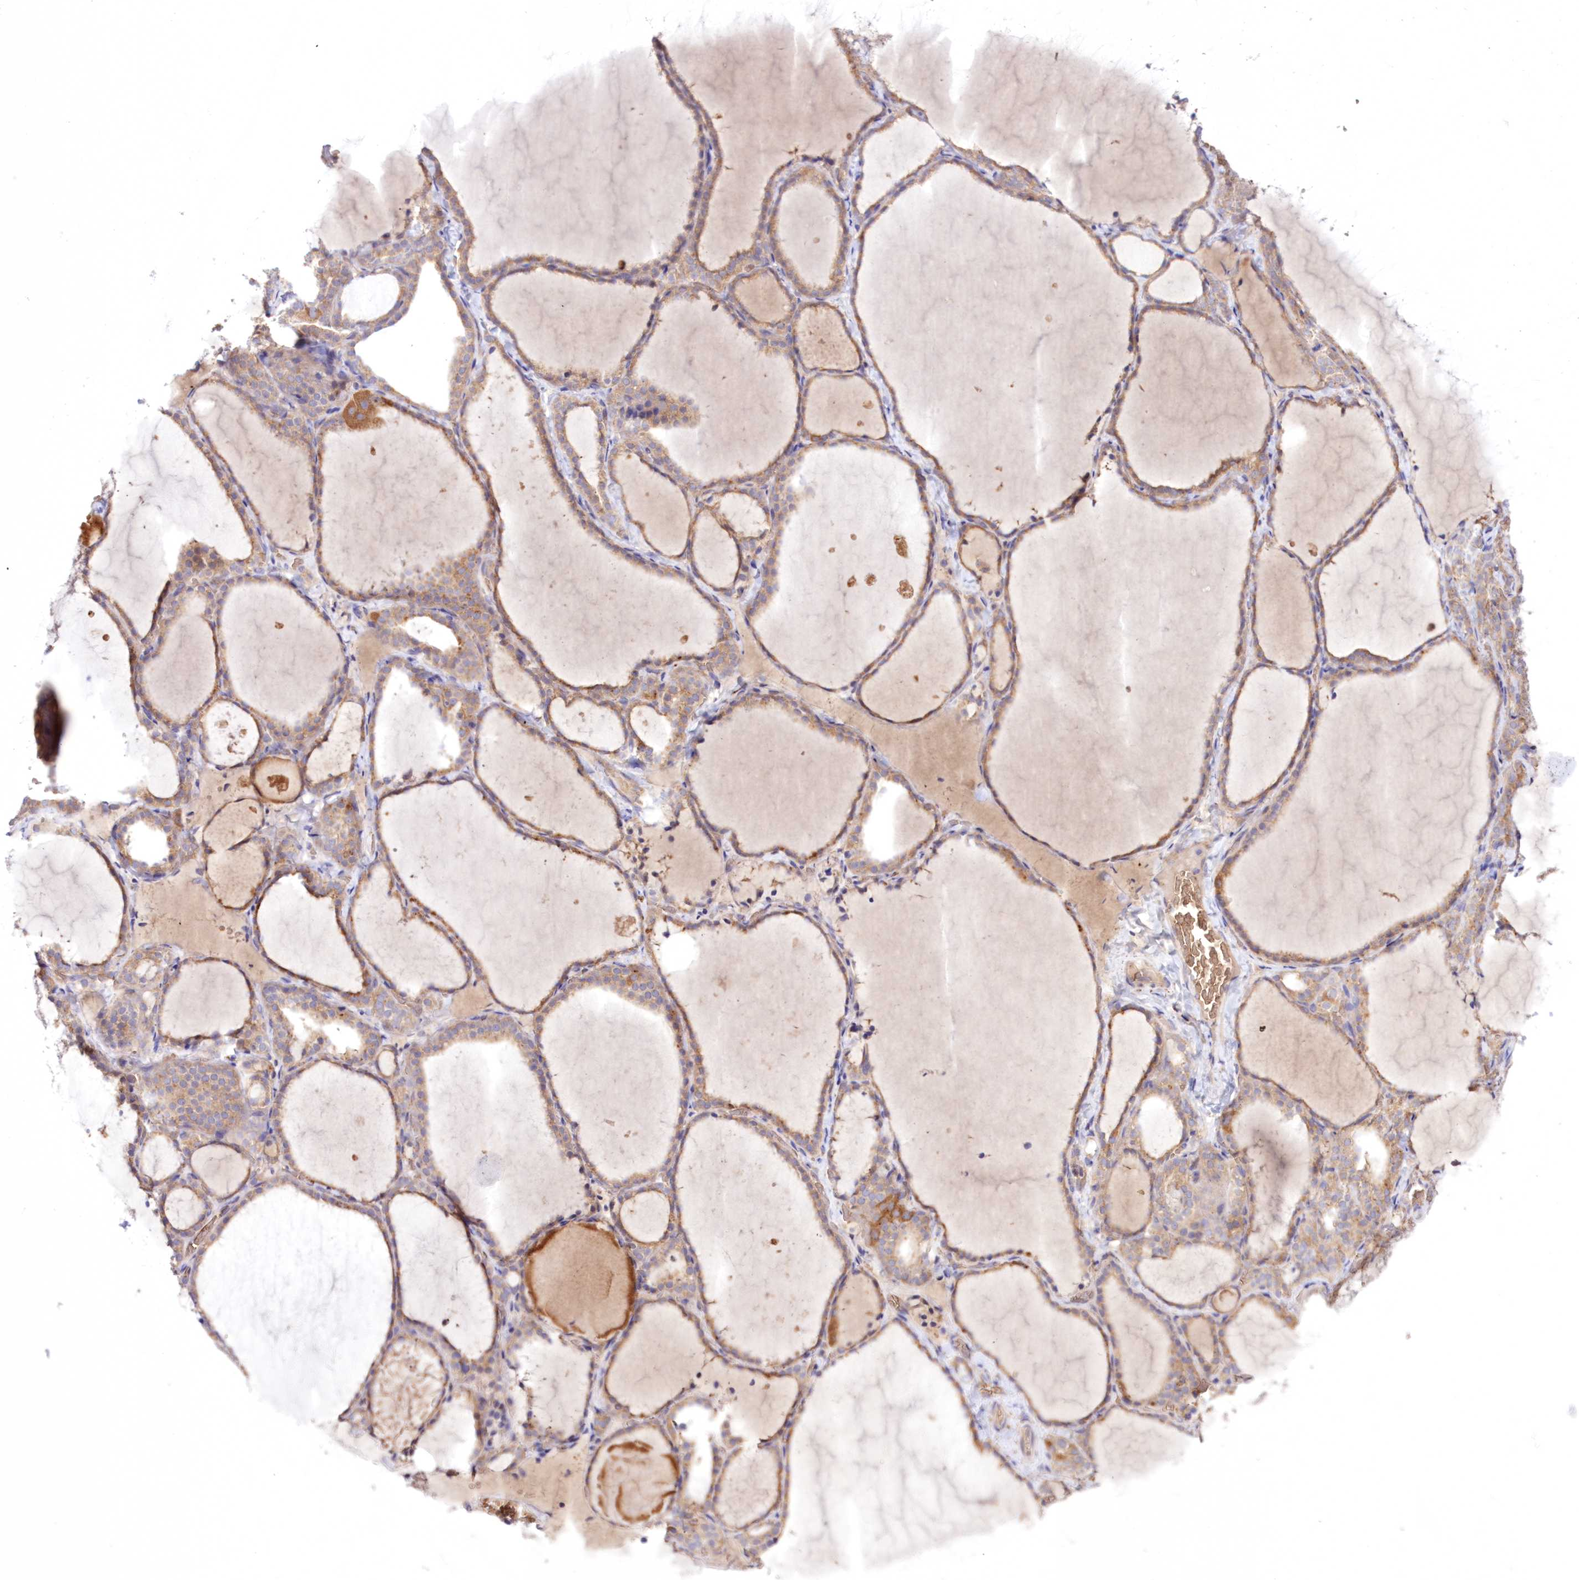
{"staining": {"intensity": "weak", "quantity": ">75%", "location": "cytoplasmic/membranous"}, "tissue": "thyroid gland", "cell_type": "Glandular cells", "image_type": "normal", "snomed": [{"axis": "morphology", "description": "Normal tissue, NOS"}, {"axis": "topography", "description": "Thyroid gland"}], "caption": "Immunohistochemistry (IHC) (DAB (3,3'-diaminobenzidine)) staining of normal human thyroid gland shows weak cytoplasmic/membranous protein expression in approximately >75% of glandular cells.", "gene": "FCHO2", "patient": {"sex": "female", "age": 22}}